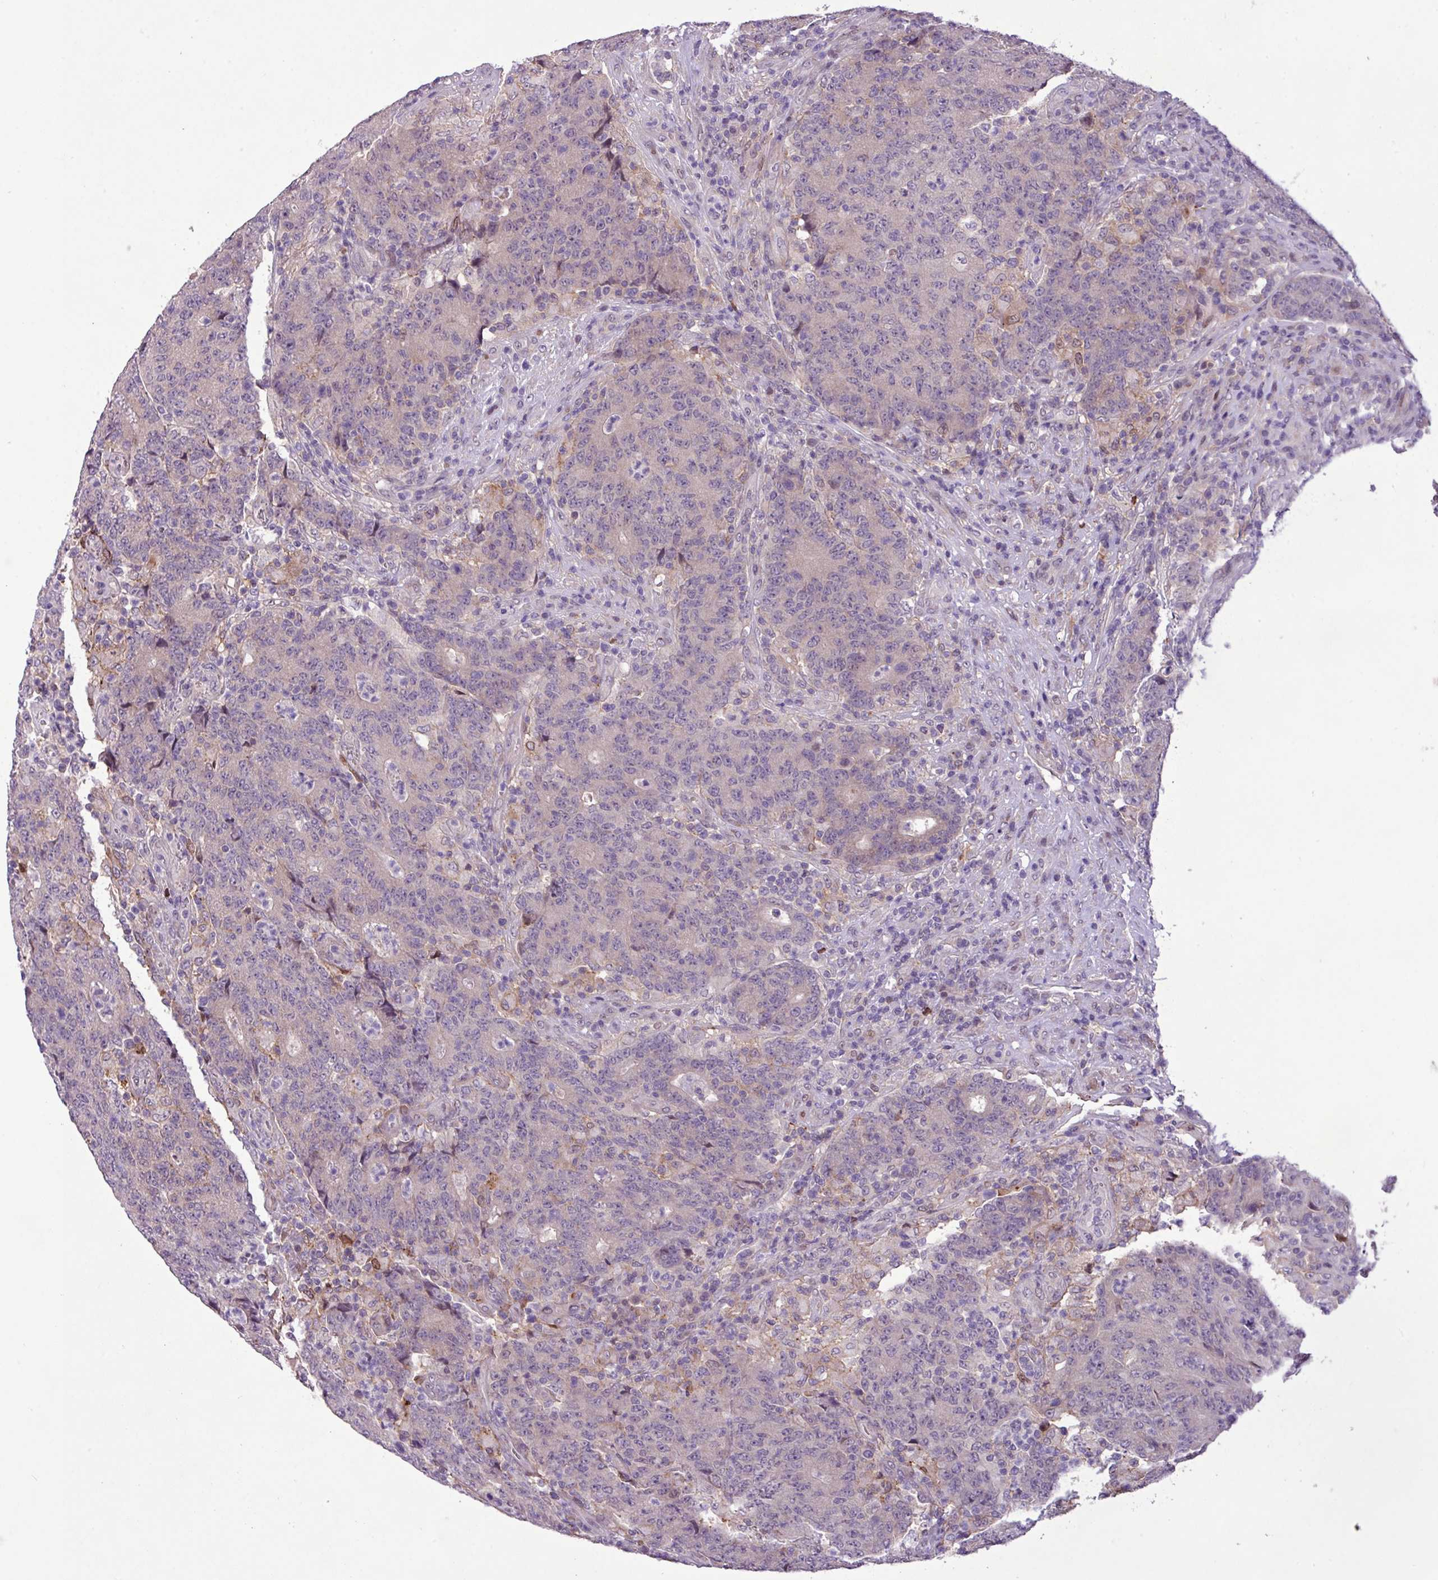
{"staining": {"intensity": "negative", "quantity": "none", "location": "none"}, "tissue": "colorectal cancer", "cell_type": "Tumor cells", "image_type": "cancer", "snomed": [{"axis": "morphology", "description": "Adenocarcinoma, NOS"}, {"axis": "topography", "description": "Colon"}], "caption": "This is an immunohistochemistry micrograph of adenocarcinoma (colorectal). There is no positivity in tumor cells.", "gene": "RPP25L", "patient": {"sex": "female", "age": 75}}